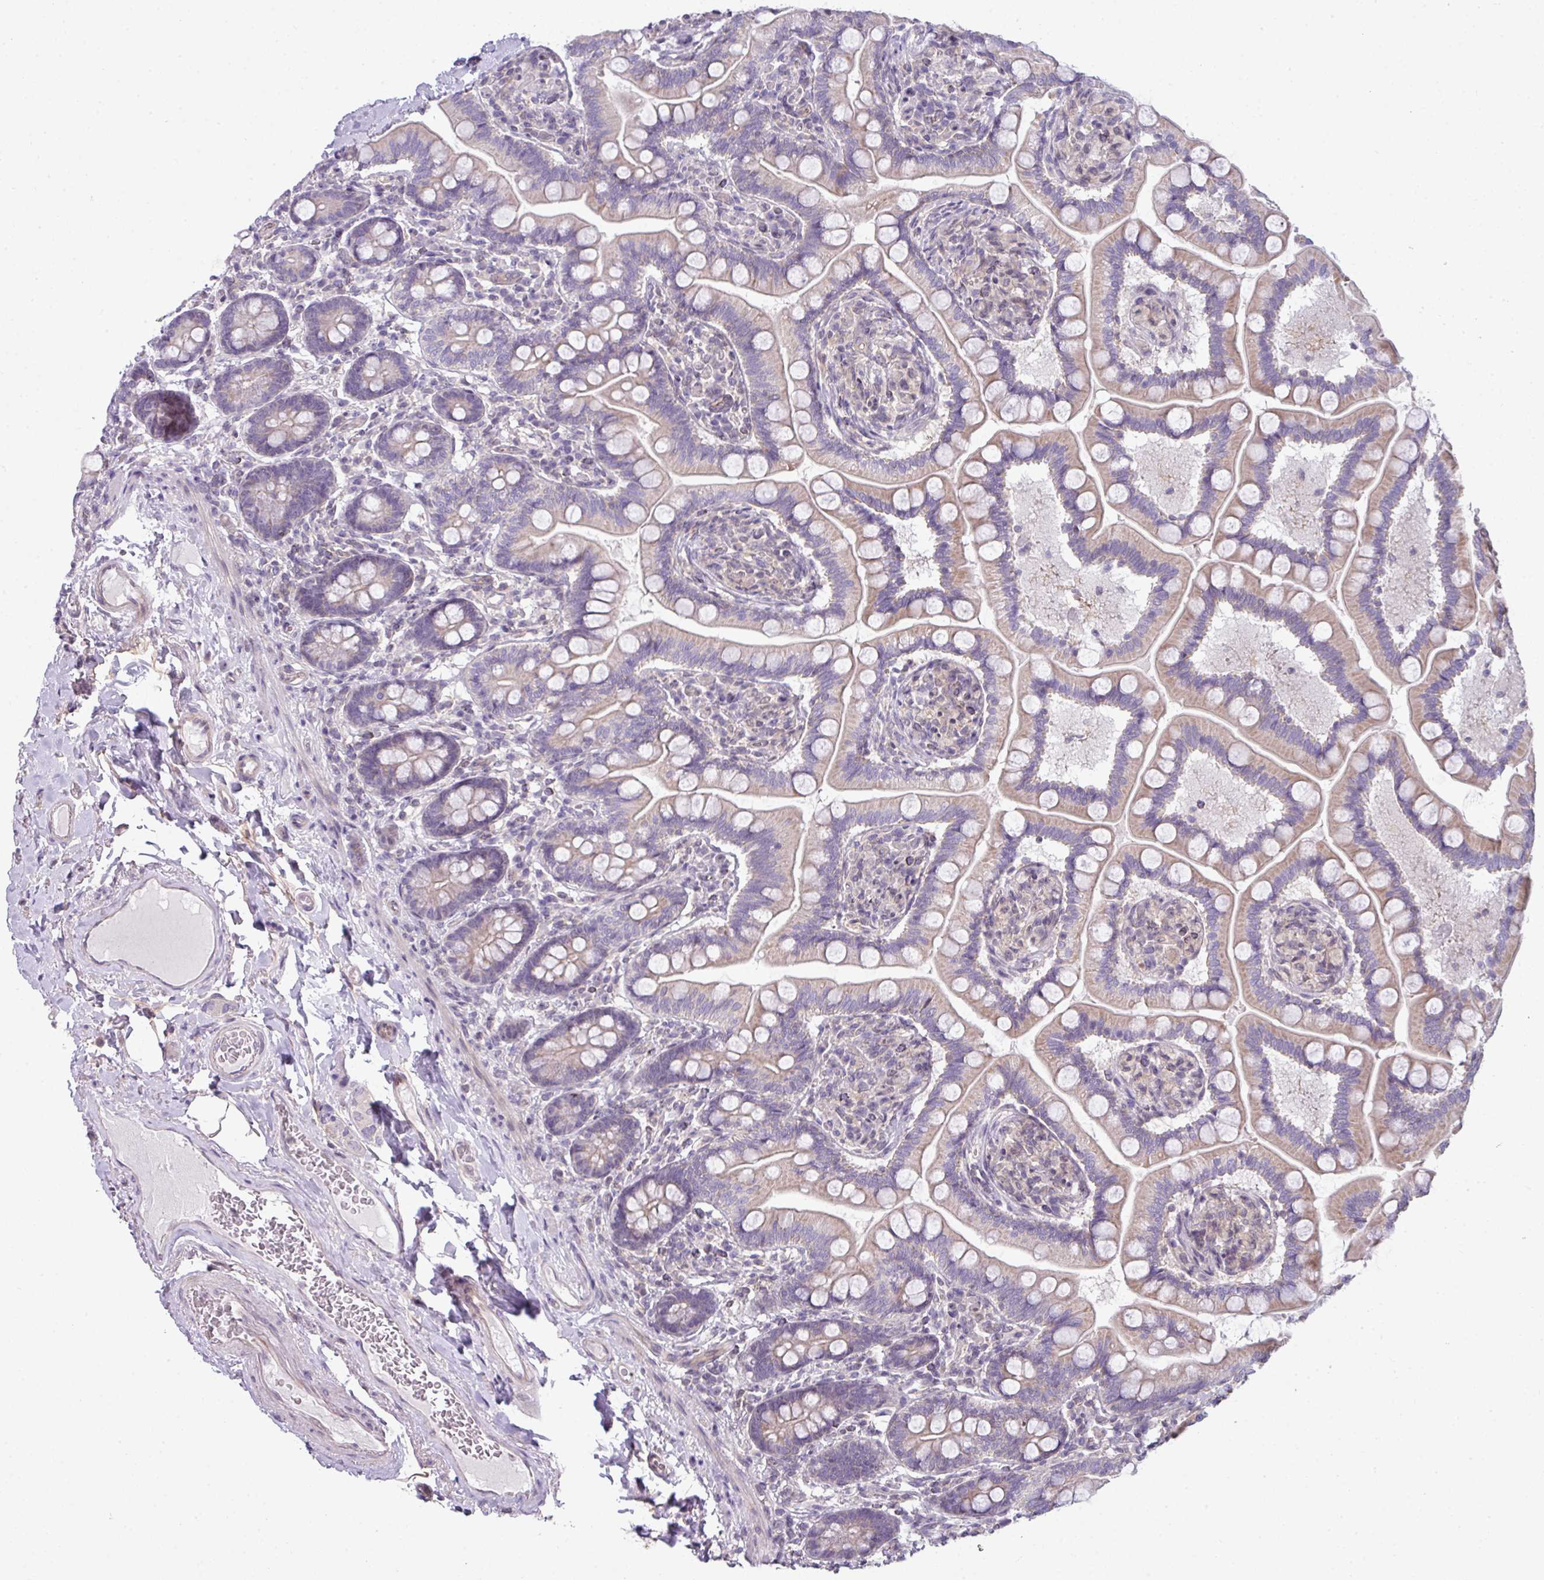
{"staining": {"intensity": "weak", "quantity": "25%-75%", "location": "cytoplasmic/membranous"}, "tissue": "small intestine", "cell_type": "Glandular cells", "image_type": "normal", "snomed": [{"axis": "morphology", "description": "Normal tissue, NOS"}, {"axis": "topography", "description": "Small intestine"}], "caption": "IHC (DAB (3,3'-diaminobenzidine)) staining of unremarkable human small intestine displays weak cytoplasmic/membranous protein staining in approximately 25%-75% of glandular cells.", "gene": "STAT5A", "patient": {"sex": "female", "age": 64}}